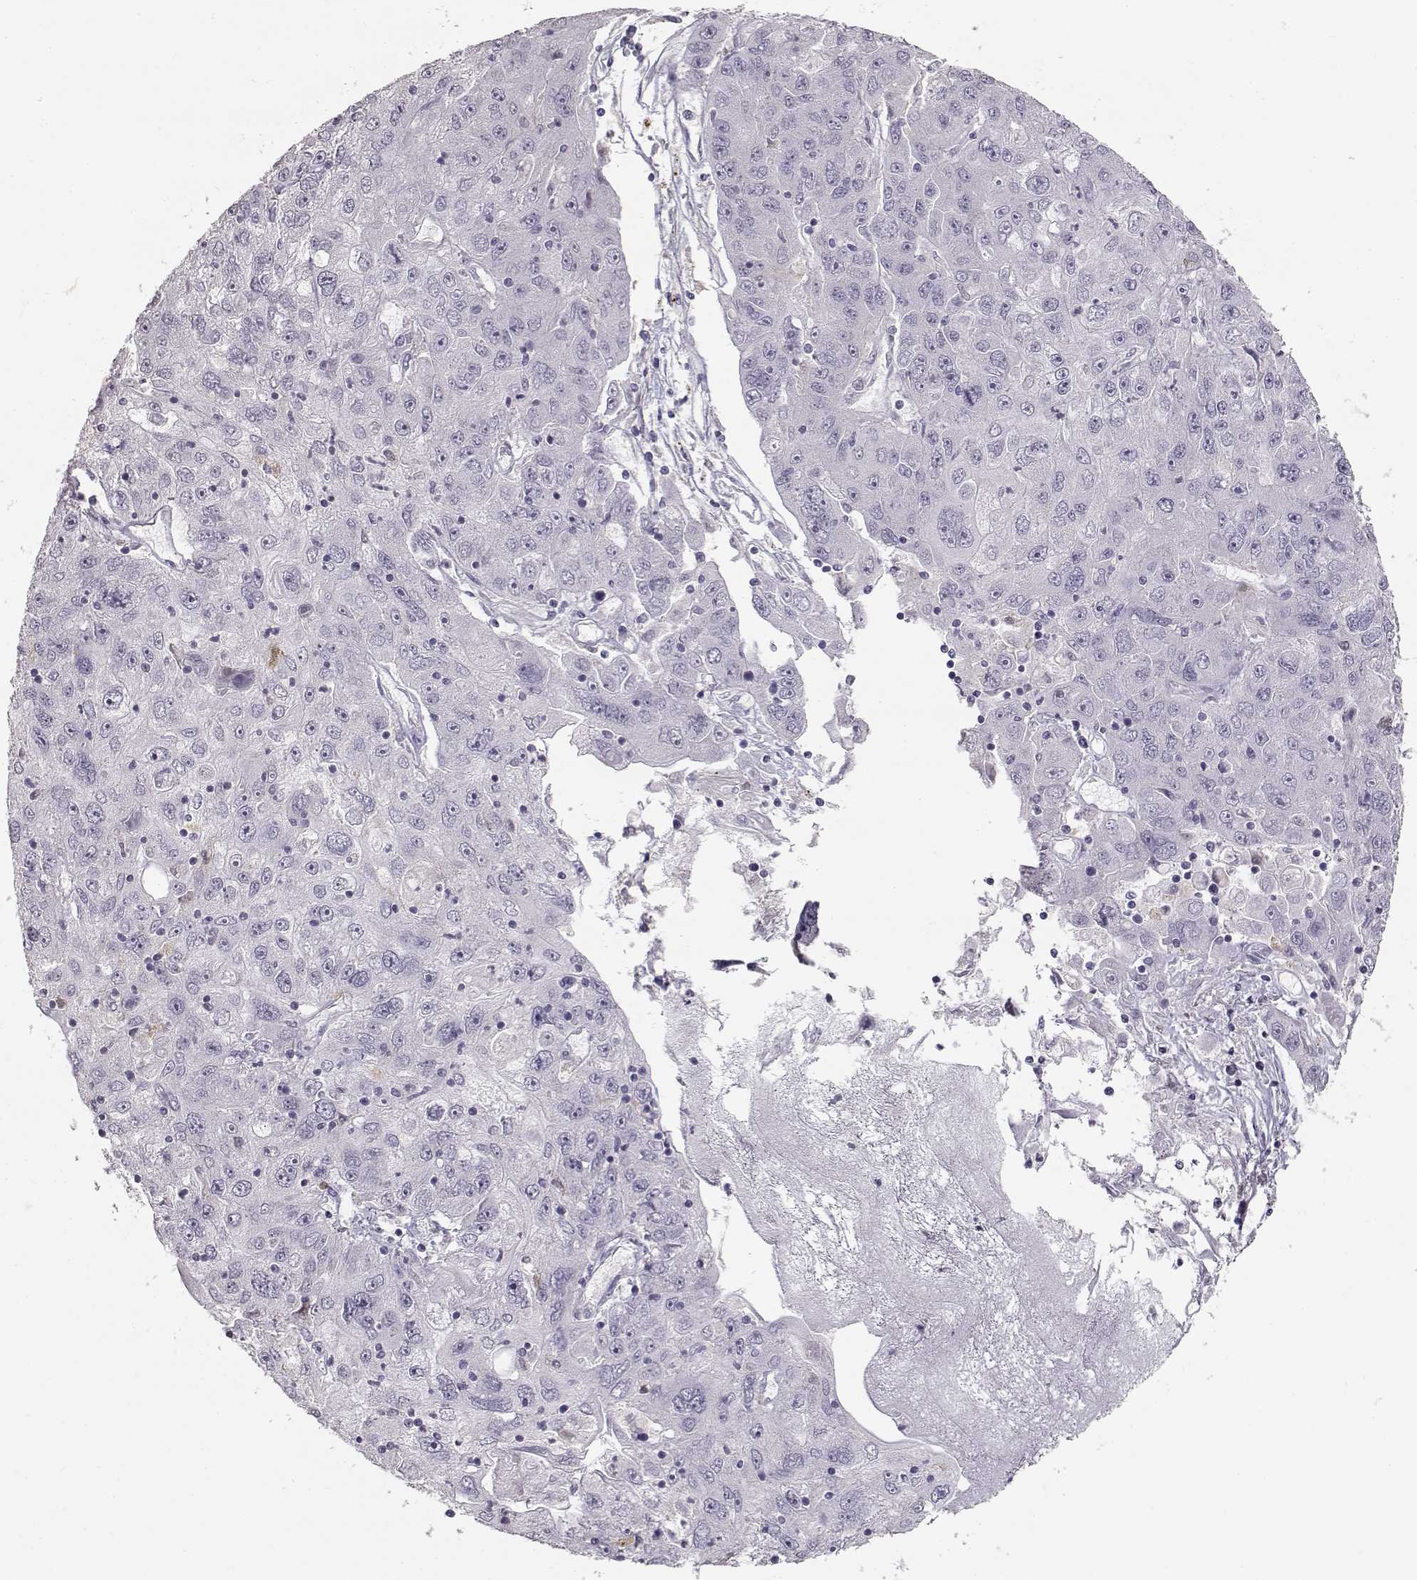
{"staining": {"intensity": "negative", "quantity": "none", "location": "none"}, "tissue": "stomach cancer", "cell_type": "Tumor cells", "image_type": "cancer", "snomed": [{"axis": "morphology", "description": "Adenocarcinoma, NOS"}, {"axis": "topography", "description": "Stomach"}], "caption": "IHC photomicrograph of human adenocarcinoma (stomach) stained for a protein (brown), which reveals no staining in tumor cells.", "gene": "S100B", "patient": {"sex": "male", "age": 56}}